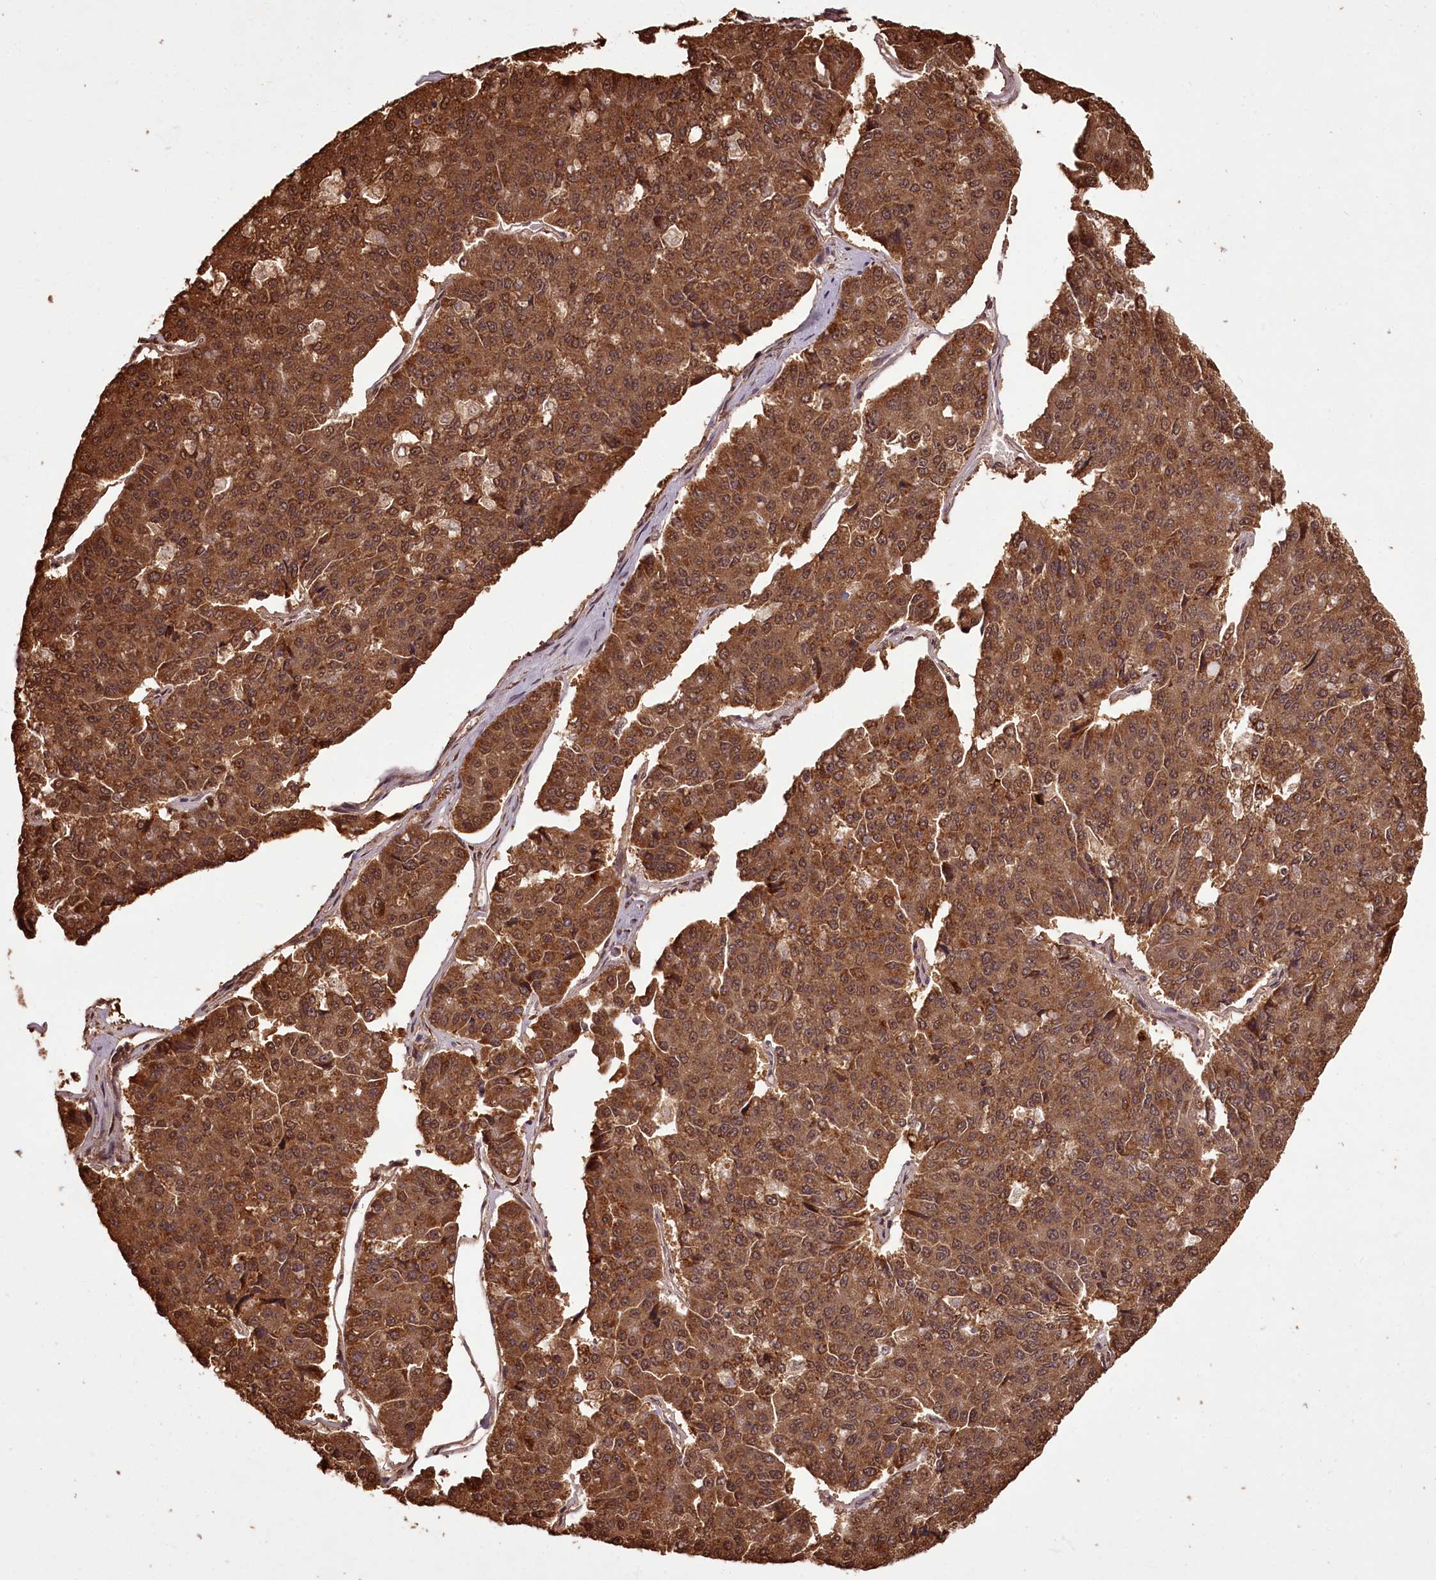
{"staining": {"intensity": "moderate", "quantity": ">75%", "location": "cytoplasmic/membranous,nuclear"}, "tissue": "pancreatic cancer", "cell_type": "Tumor cells", "image_type": "cancer", "snomed": [{"axis": "morphology", "description": "Adenocarcinoma, NOS"}, {"axis": "topography", "description": "Pancreas"}], "caption": "Immunohistochemical staining of human adenocarcinoma (pancreatic) exhibits medium levels of moderate cytoplasmic/membranous and nuclear staining in approximately >75% of tumor cells.", "gene": "NPRL2", "patient": {"sex": "male", "age": 50}}